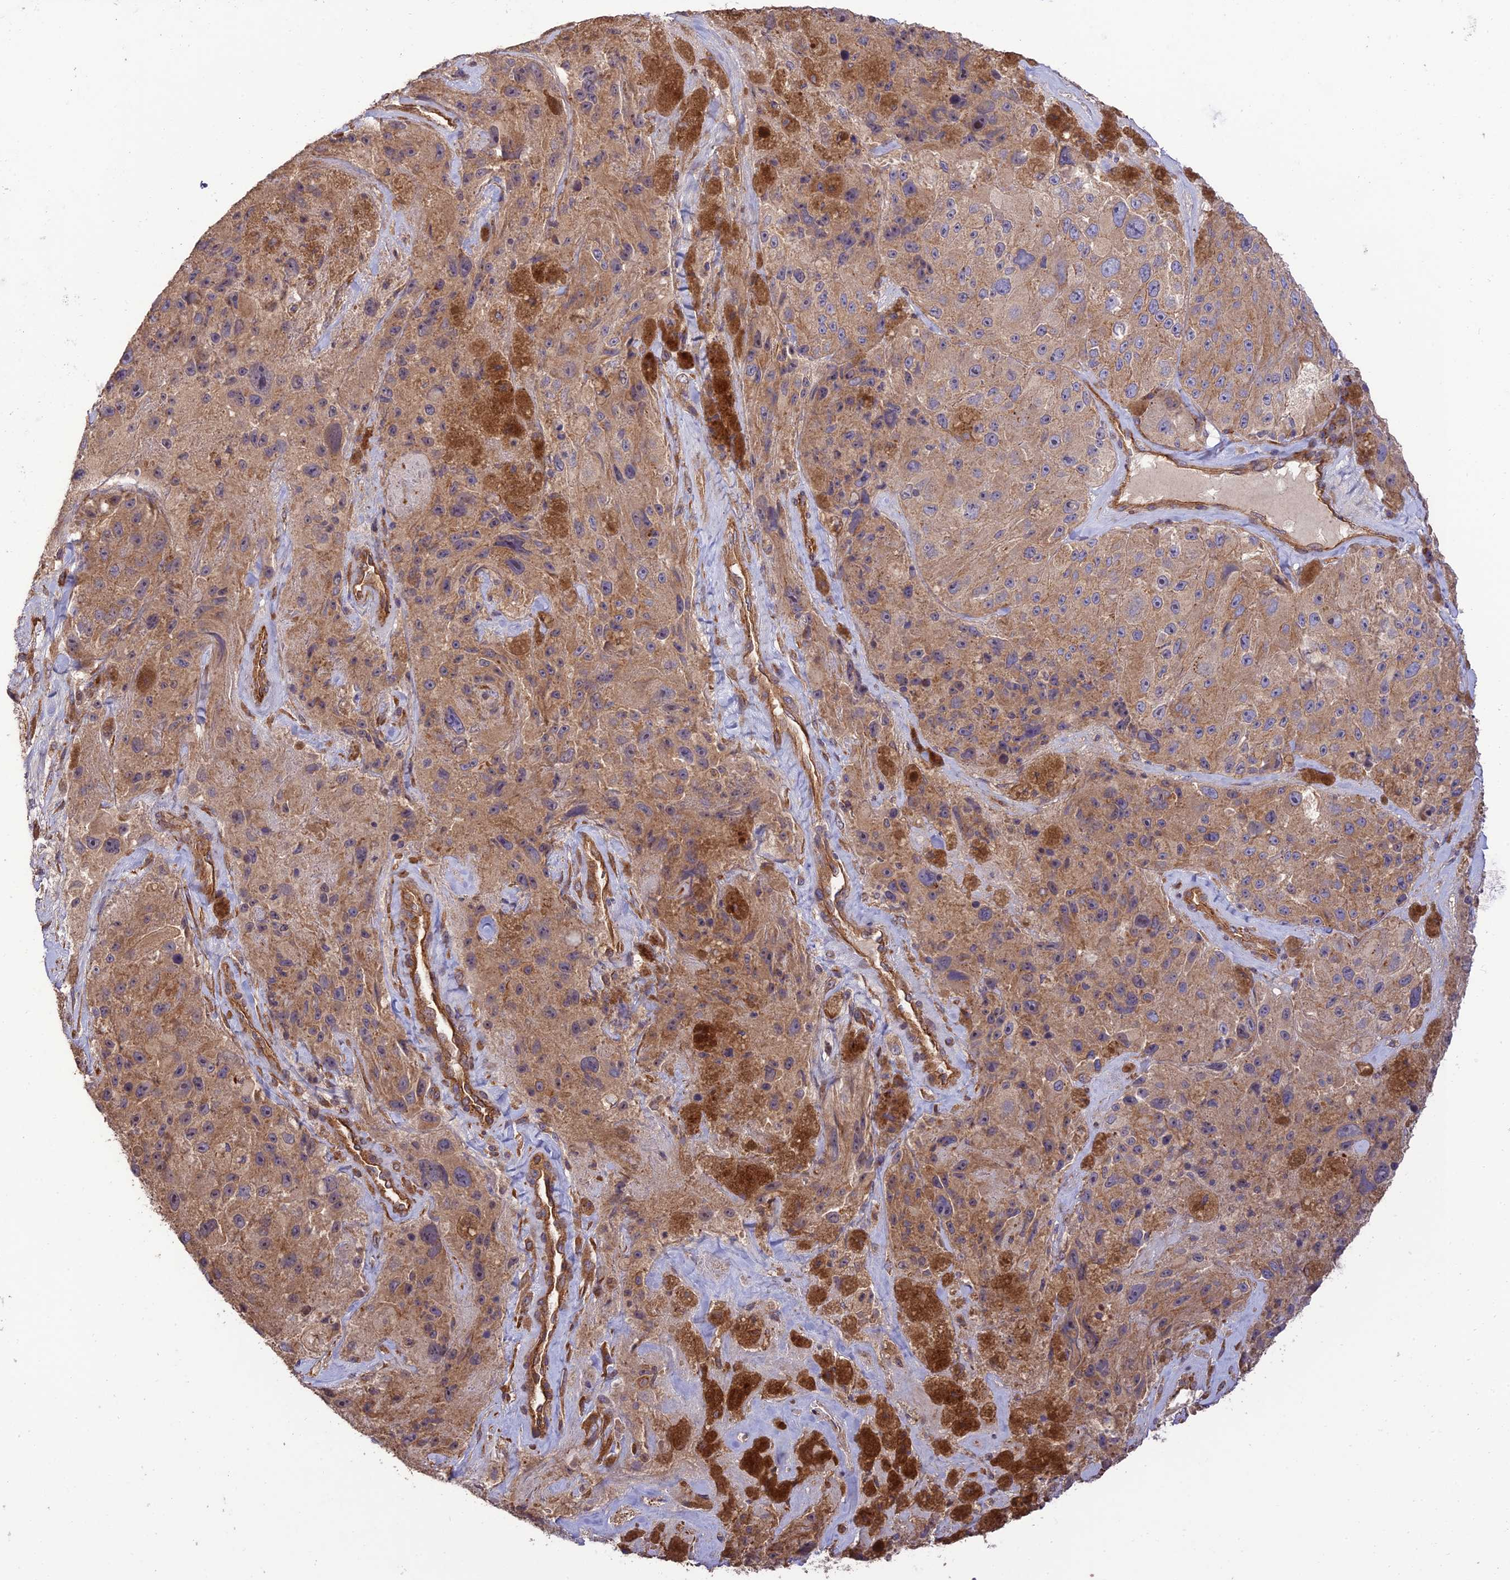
{"staining": {"intensity": "weak", "quantity": ">75%", "location": "cytoplasmic/membranous"}, "tissue": "melanoma", "cell_type": "Tumor cells", "image_type": "cancer", "snomed": [{"axis": "morphology", "description": "Malignant melanoma, Metastatic site"}, {"axis": "topography", "description": "Lymph node"}], "caption": "A micrograph of human malignant melanoma (metastatic site) stained for a protein displays weak cytoplasmic/membranous brown staining in tumor cells.", "gene": "HOMER2", "patient": {"sex": "male", "age": 62}}